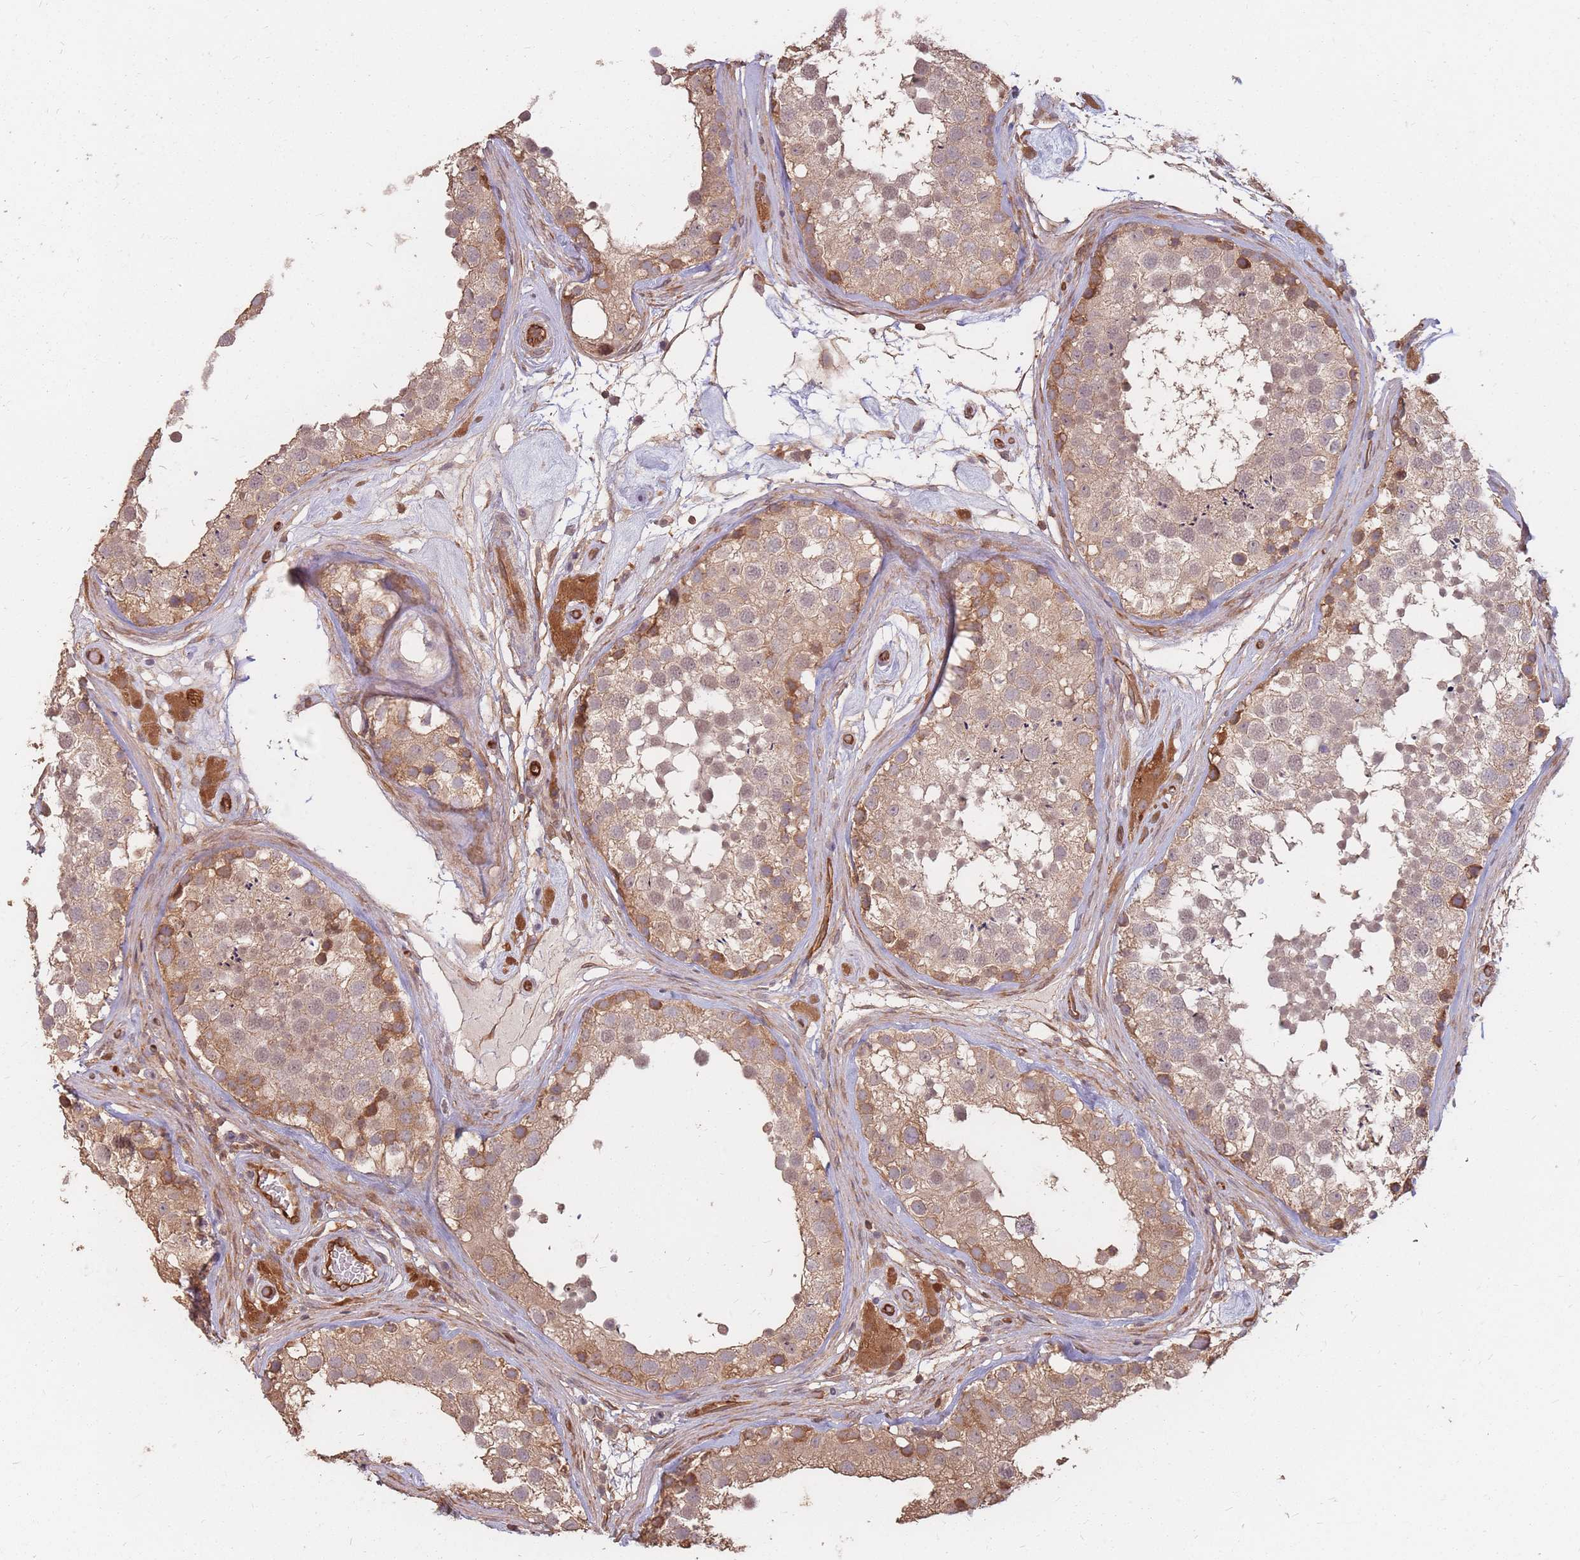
{"staining": {"intensity": "moderate", "quantity": ">75%", "location": "cytoplasmic/membranous"}, "tissue": "testis", "cell_type": "Cells in seminiferous ducts", "image_type": "normal", "snomed": [{"axis": "morphology", "description": "Normal tissue, NOS"}, {"axis": "topography", "description": "Testis"}], "caption": "Protein analysis of normal testis reveals moderate cytoplasmic/membranous staining in about >75% of cells in seminiferous ducts.", "gene": "PLS3", "patient": {"sex": "male", "age": 46}}